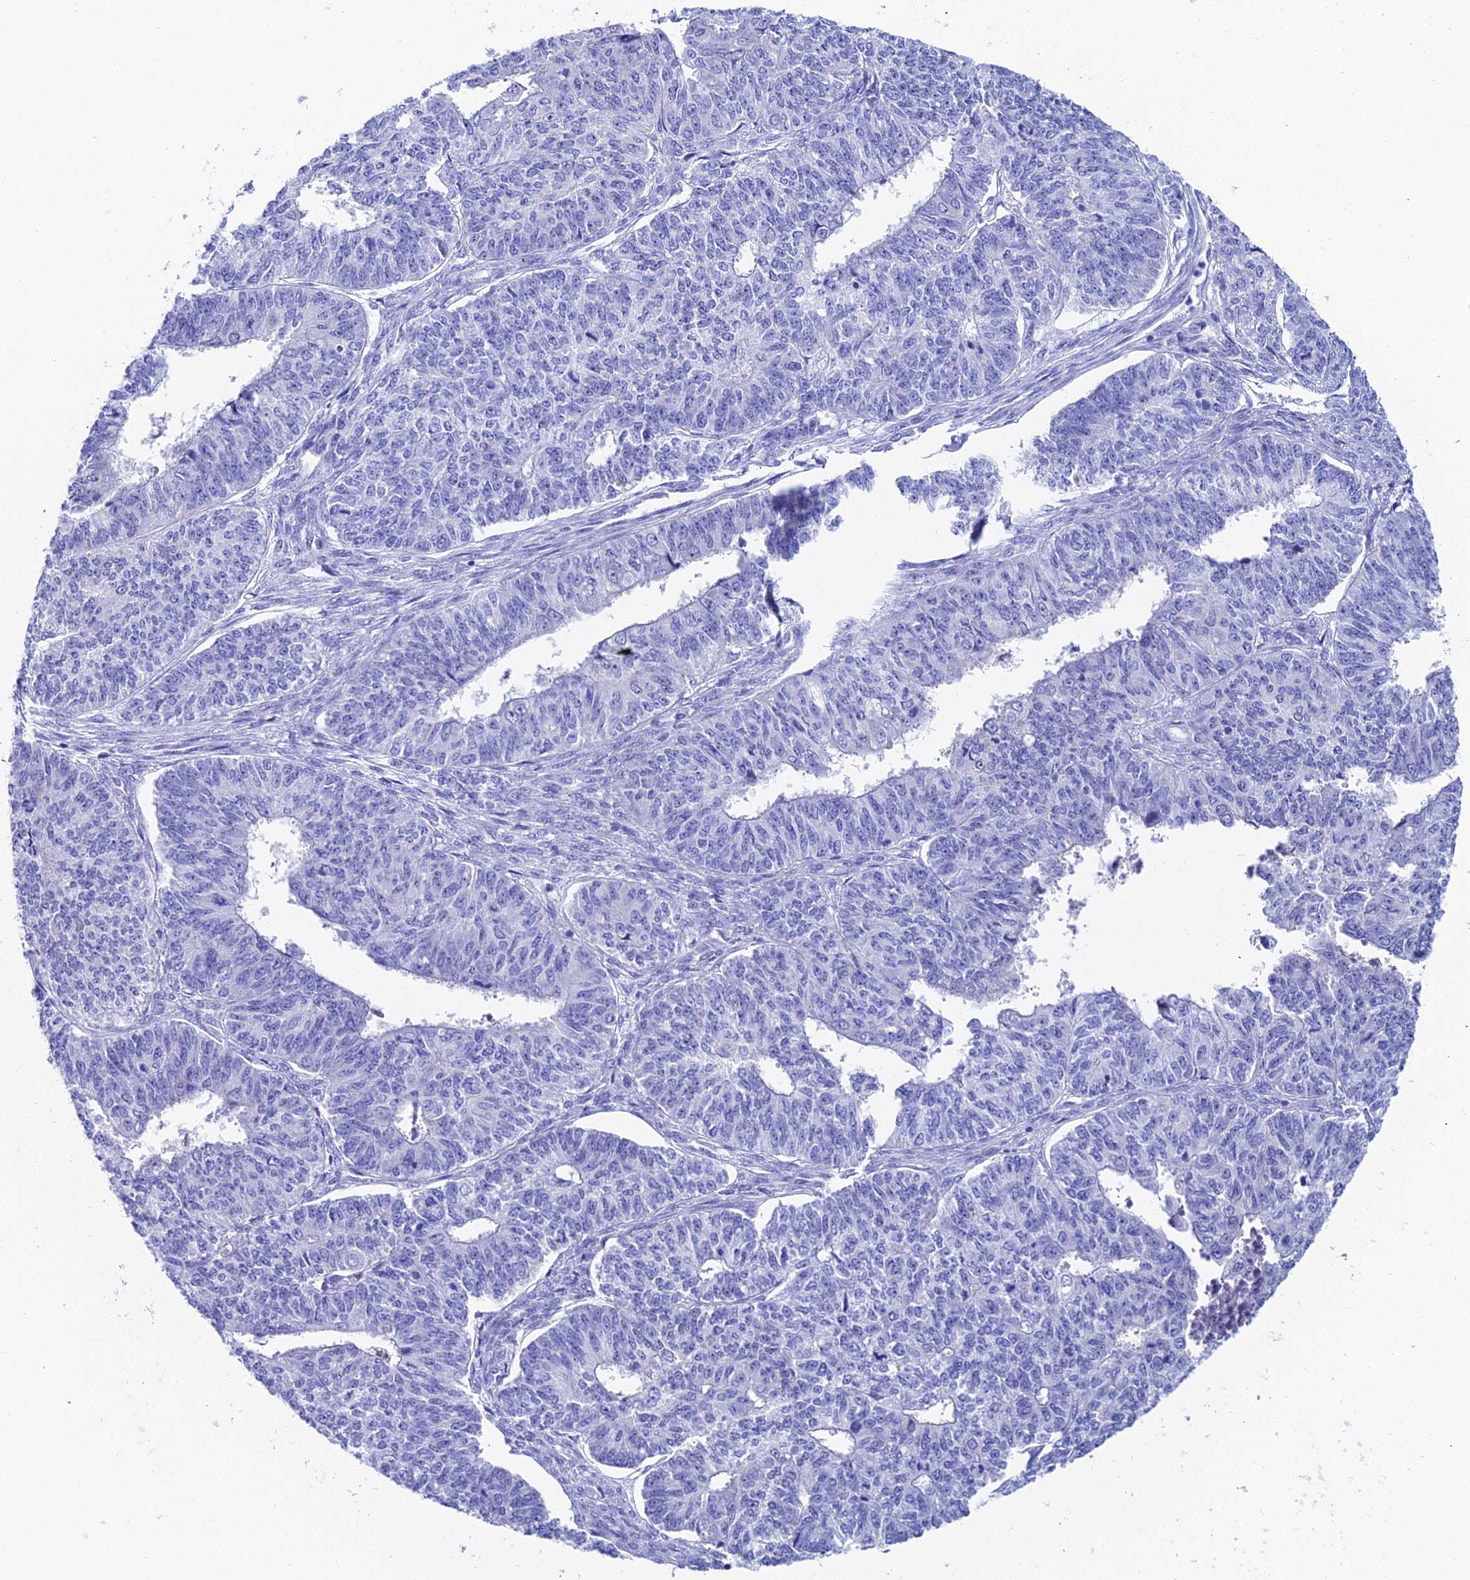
{"staining": {"intensity": "negative", "quantity": "none", "location": "none"}, "tissue": "endometrial cancer", "cell_type": "Tumor cells", "image_type": "cancer", "snomed": [{"axis": "morphology", "description": "Adenocarcinoma, NOS"}, {"axis": "topography", "description": "Endometrium"}], "caption": "There is no significant expression in tumor cells of adenocarcinoma (endometrial).", "gene": "CEP41", "patient": {"sex": "female", "age": 32}}